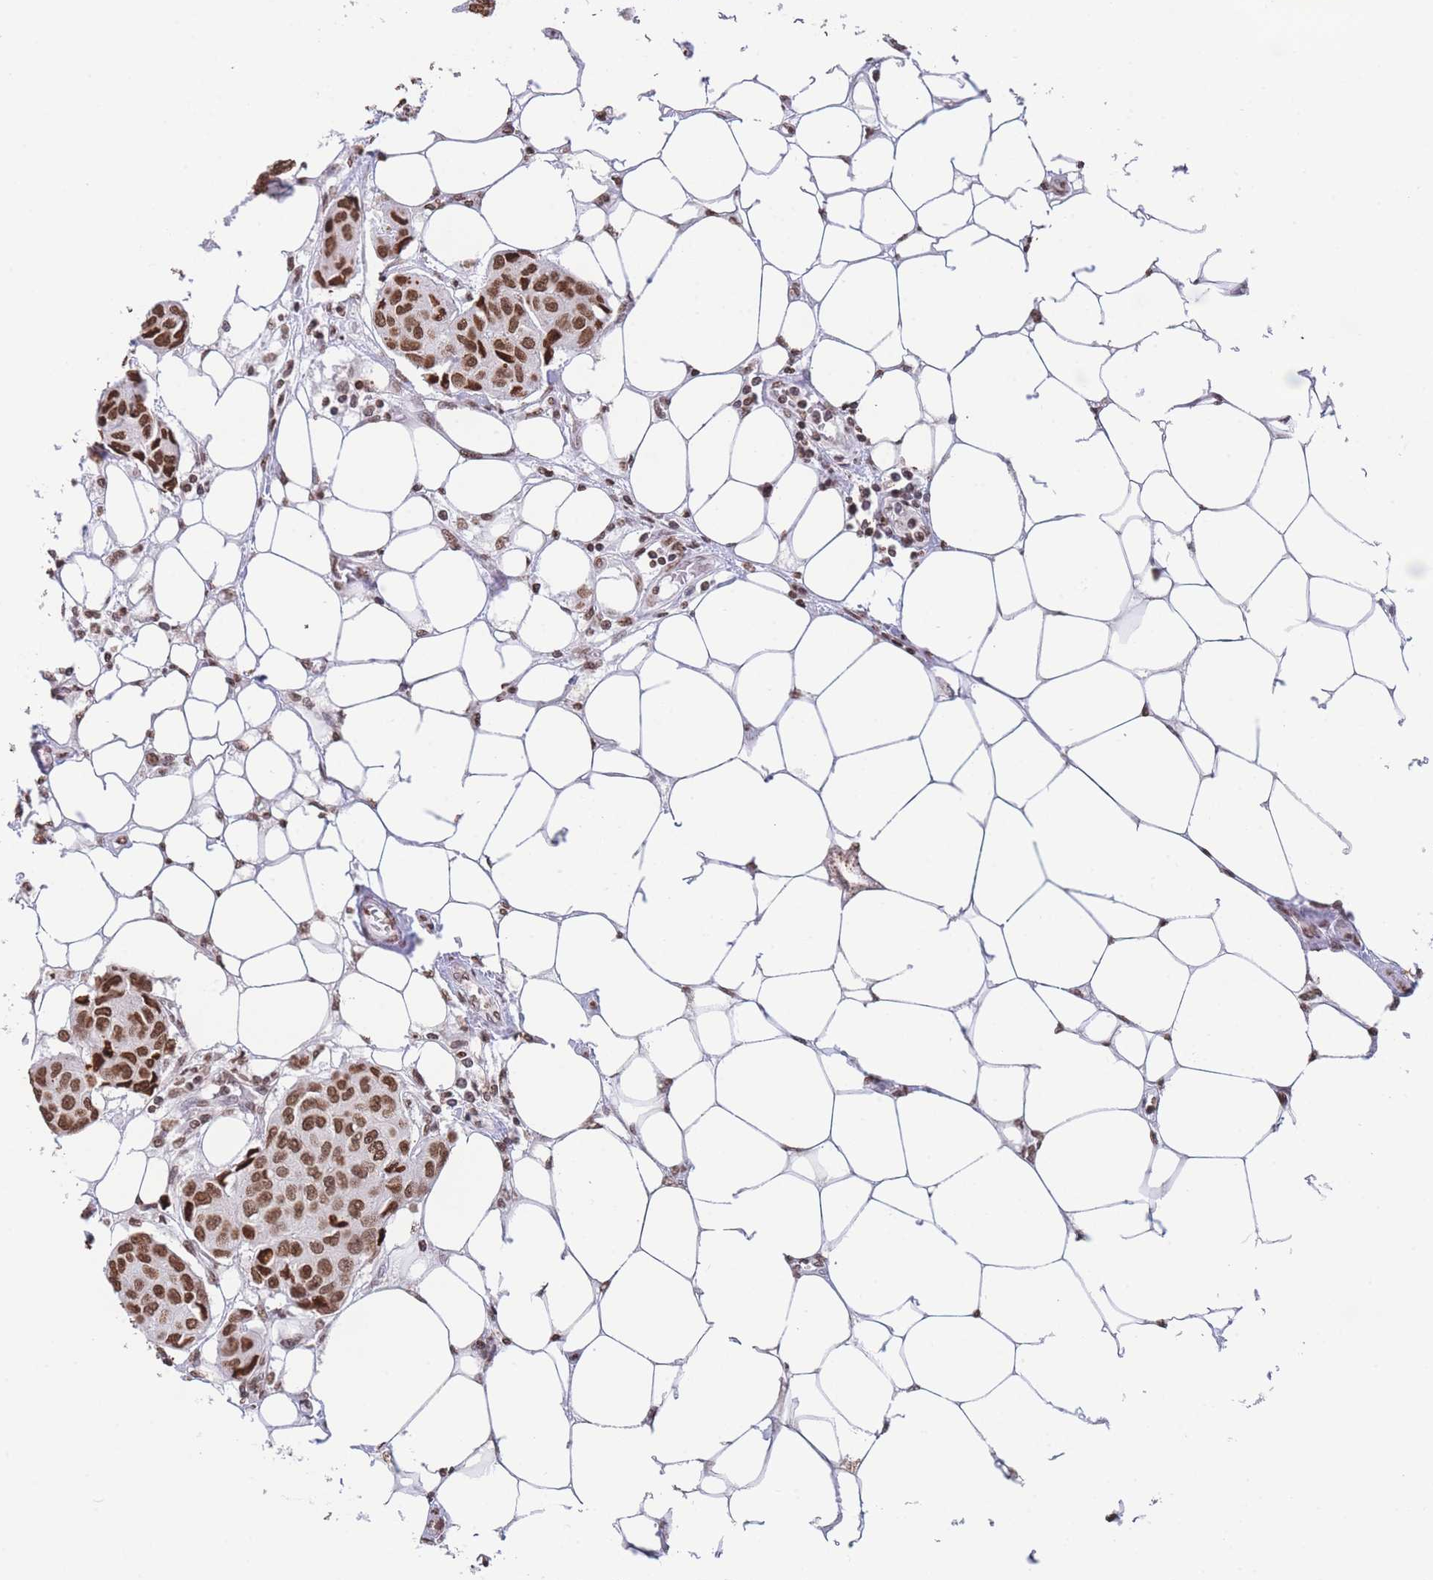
{"staining": {"intensity": "moderate", "quantity": ">75%", "location": "nuclear"}, "tissue": "breast cancer", "cell_type": "Tumor cells", "image_type": "cancer", "snomed": [{"axis": "morphology", "description": "Duct carcinoma"}, {"axis": "topography", "description": "Breast"}, {"axis": "topography", "description": "Lymph node"}], "caption": "Tumor cells reveal moderate nuclear staining in about >75% of cells in breast cancer (intraductal carcinoma). (IHC, brightfield microscopy, high magnification).", "gene": "H2BC11", "patient": {"sex": "female", "age": 80}}